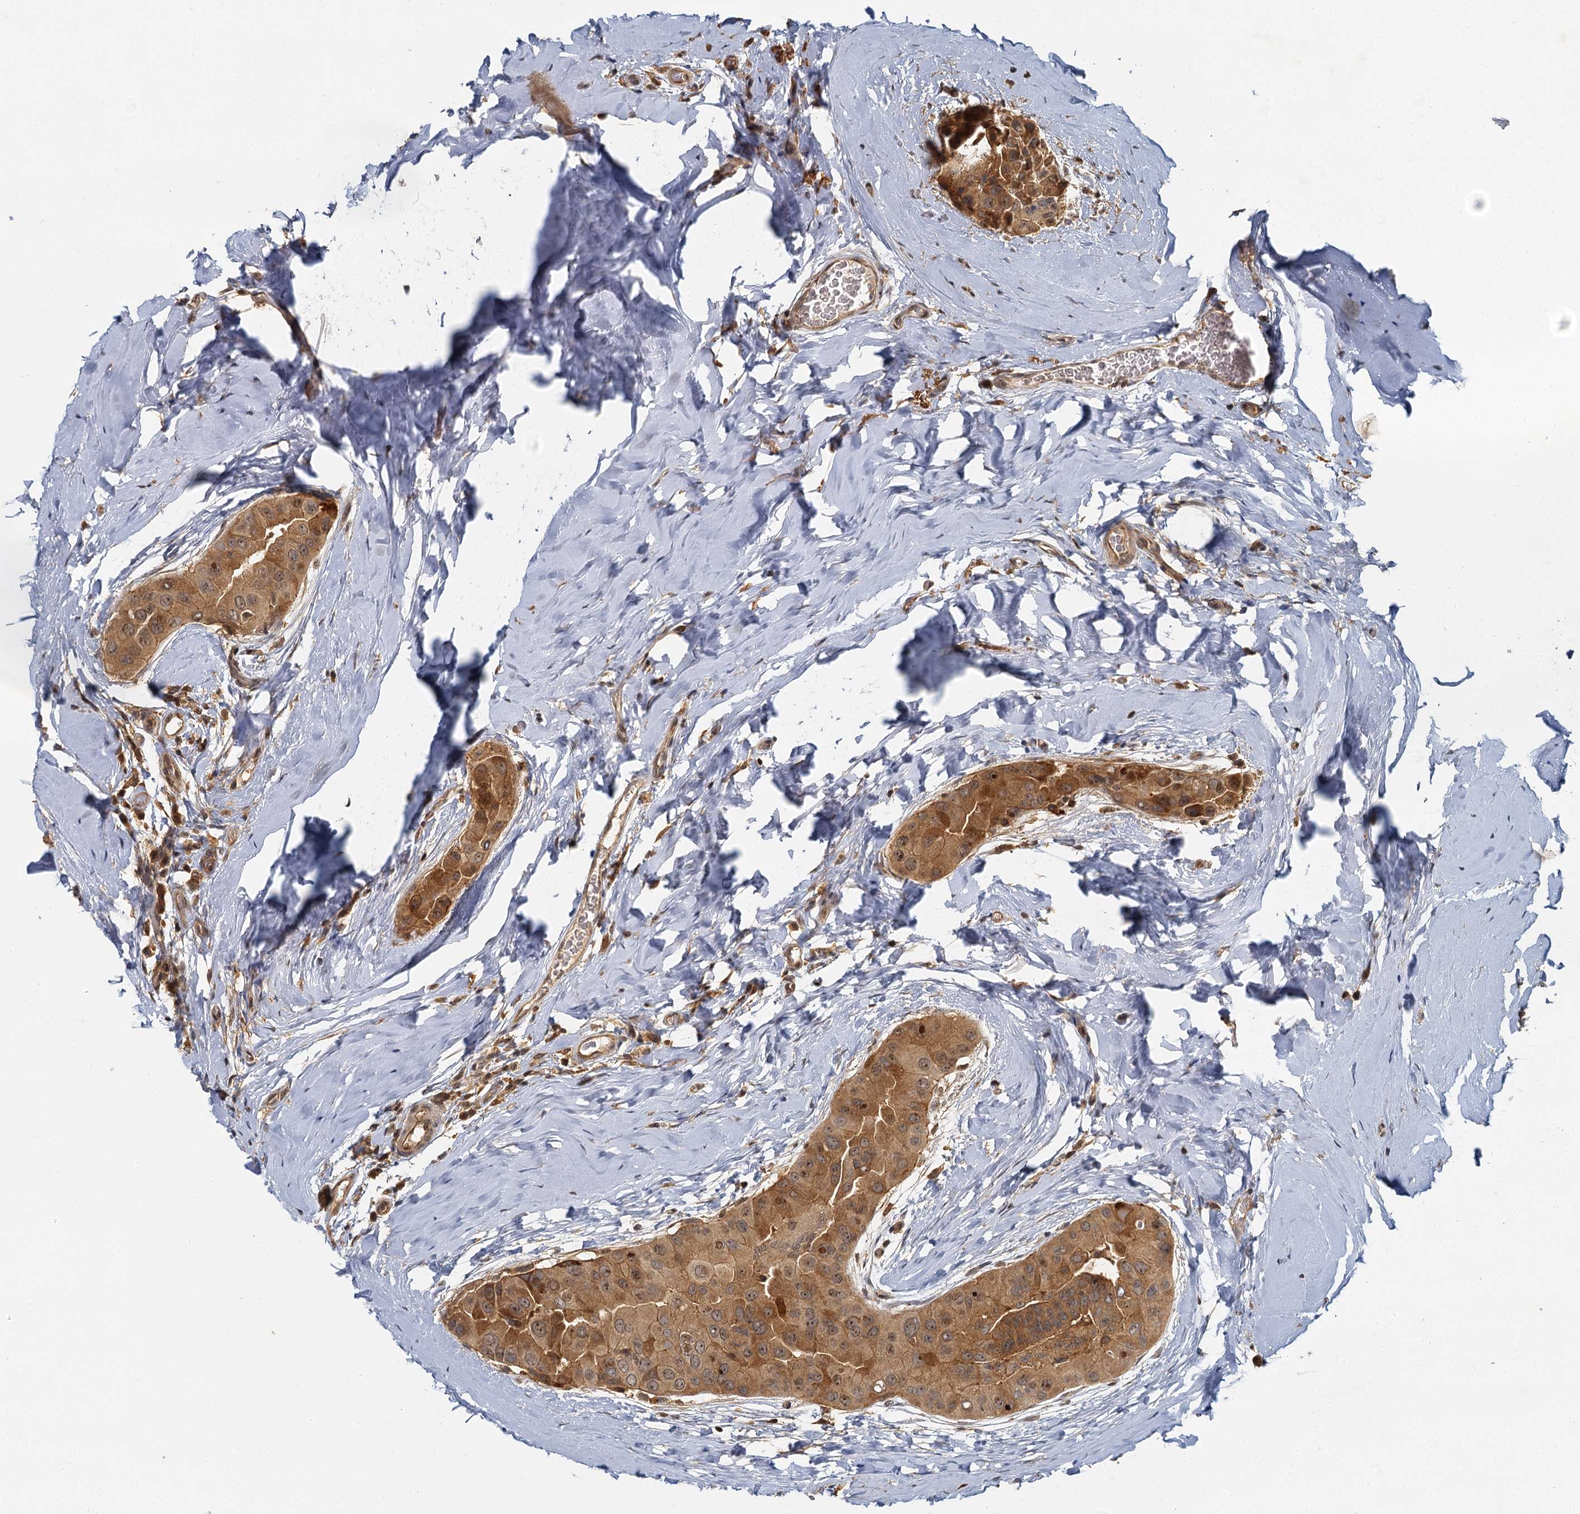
{"staining": {"intensity": "moderate", "quantity": ">75%", "location": "cytoplasmic/membranous,nuclear"}, "tissue": "thyroid cancer", "cell_type": "Tumor cells", "image_type": "cancer", "snomed": [{"axis": "morphology", "description": "Papillary adenocarcinoma, NOS"}, {"axis": "topography", "description": "Thyroid gland"}], "caption": "Immunohistochemistry of thyroid cancer shows medium levels of moderate cytoplasmic/membranous and nuclear expression in about >75% of tumor cells.", "gene": "ZNF549", "patient": {"sex": "male", "age": 33}}